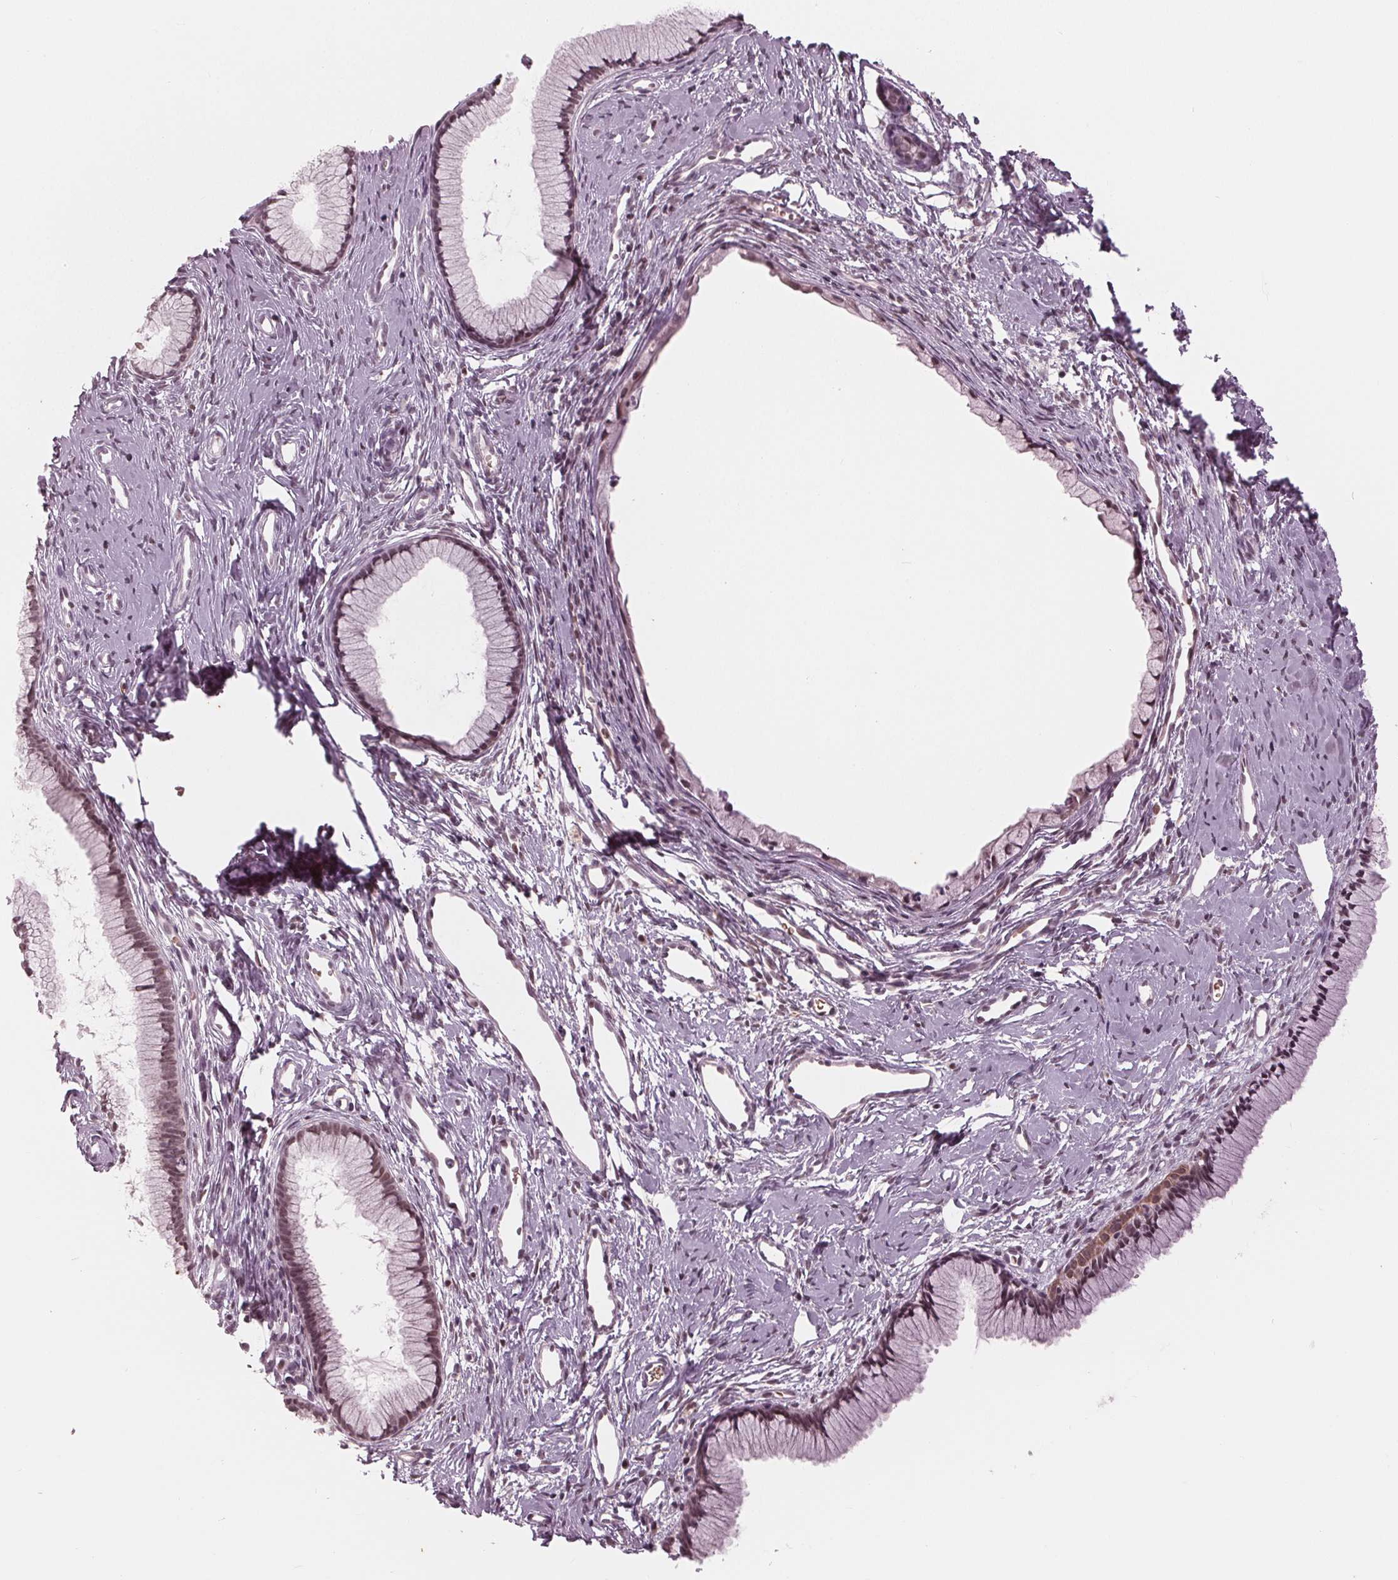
{"staining": {"intensity": "moderate", "quantity": "25%-75%", "location": "nuclear"}, "tissue": "cervix", "cell_type": "Glandular cells", "image_type": "normal", "snomed": [{"axis": "morphology", "description": "Normal tissue, NOS"}, {"axis": "topography", "description": "Cervix"}], "caption": "Immunohistochemistry histopathology image of unremarkable cervix: cervix stained using immunohistochemistry reveals medium levels of moderate protein expression localized specifically in the nuclear of glandular cells, appearing as a nuclear brown color.", "gene": "DNMT3L", "patient": {"sex": "female", "age": 40}}